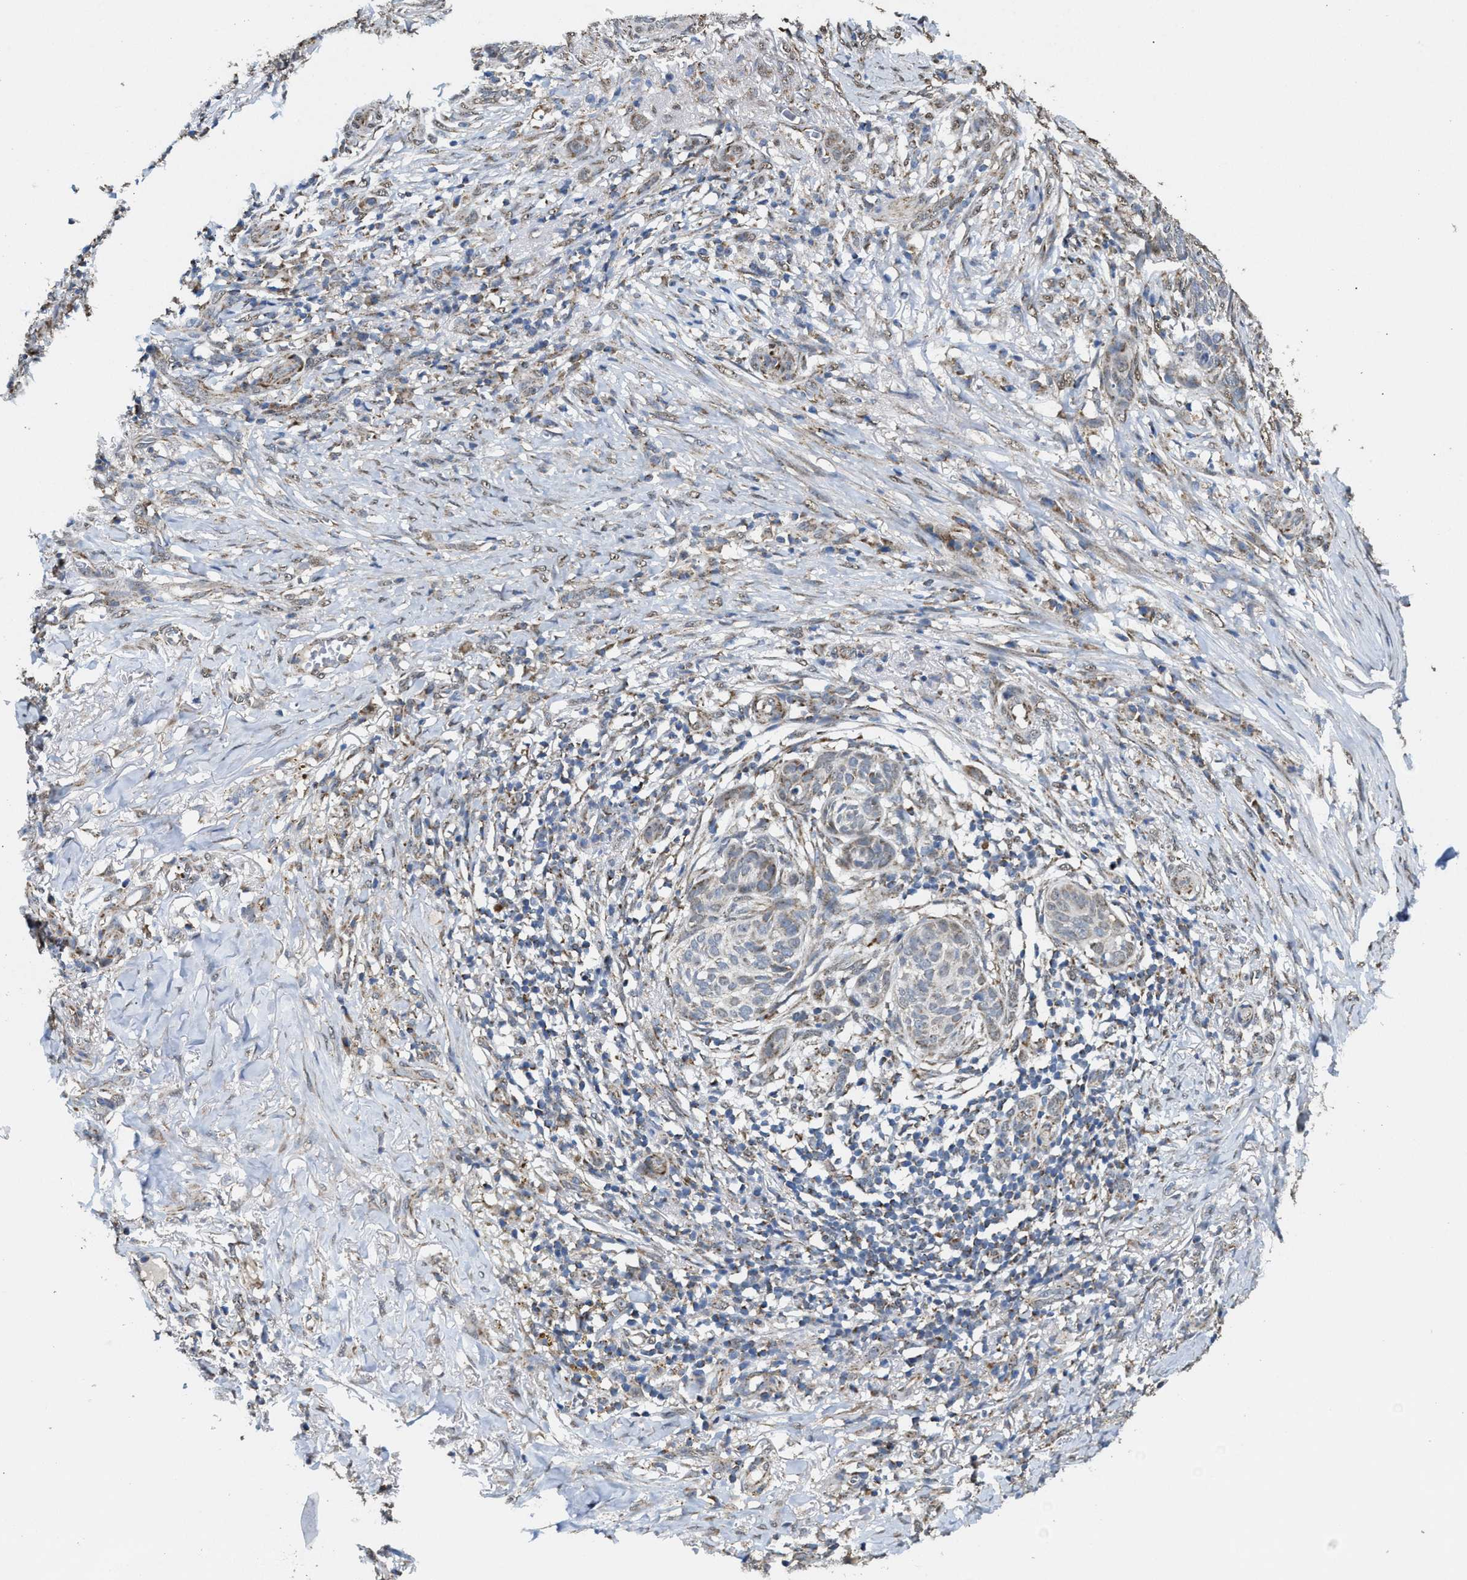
{"staining": {"intensity": "negative", "quantity": "none", "location": "none"}, "tissue": "skin cancer", "cell_type": "Tumor cells", "image_type": "cancer", "snomed": [{"axis": "morphology", "description": "Basal cell carcinoma"}, {"axis": "topography", "description": "Skin"}], "caption": "High power microscopy micrograph of an immunohistochemistry (IHC) image of basal cell carcinoma (skin), revealing no significant positivity in tumor cells. (DAB (3,3'-diaminobenzidine) immunohistochemistry visualized using brightfield microscopy, high magnification).", "gene": "TACO1", "patient": {"sex": "male", "age": 85}}